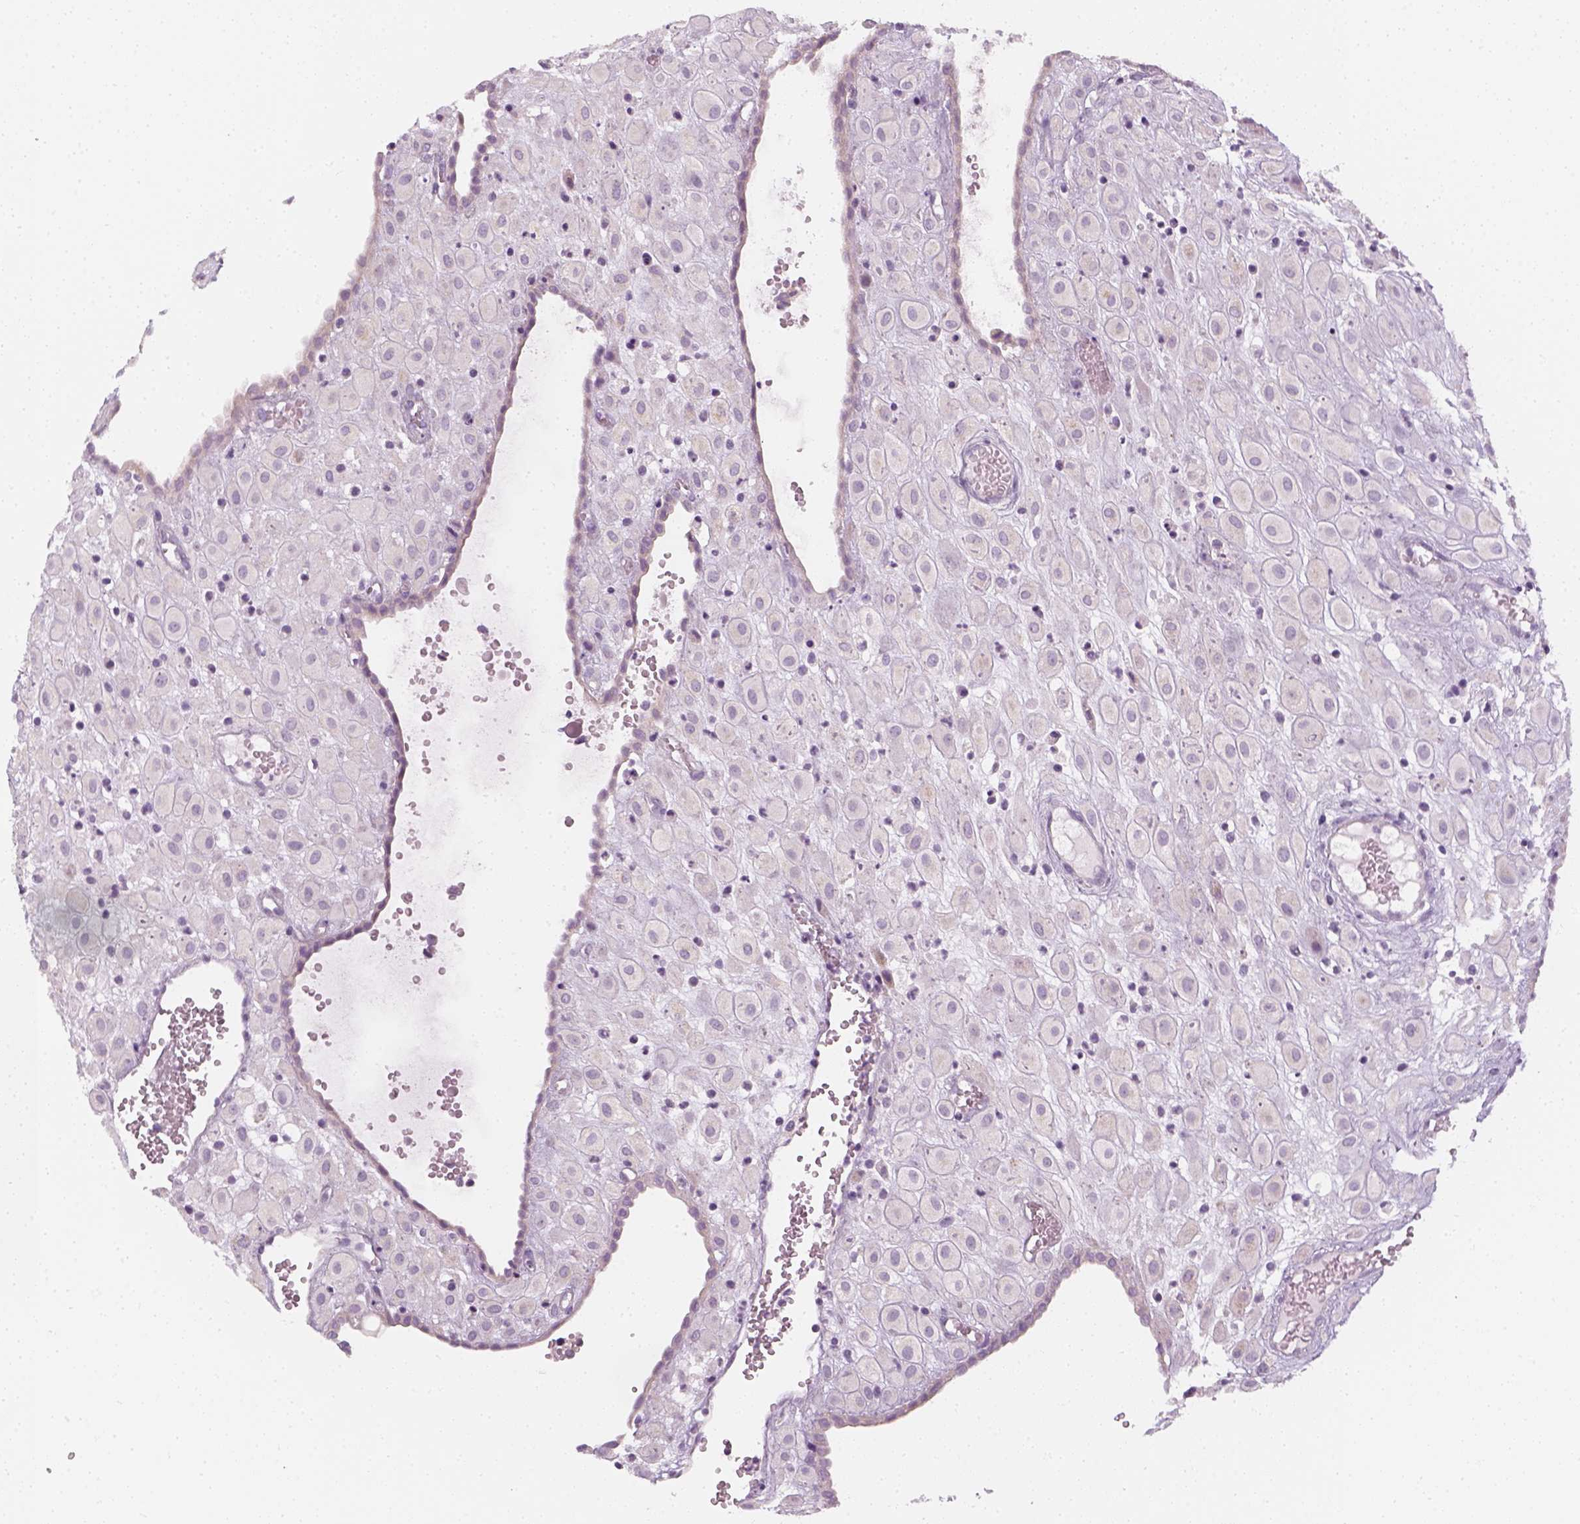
{"staining": {"intensity": "negative", "quantity": "none", "location": "none"}, "tissue": "placenta", "cell_type": "Decidual cells", "image_type": "normal", "snomed": [{"axis": "morphology", "description": "Normal tissue, NOS"}, {"axis": "topography", "description": "Placenta"}], "caption": "DAB immunohistochemical staining of unremarkable placenta shows no significant staining in decidual cells.", "gene": "PRAME", "patient": {"sex": "female", "age": 24}}